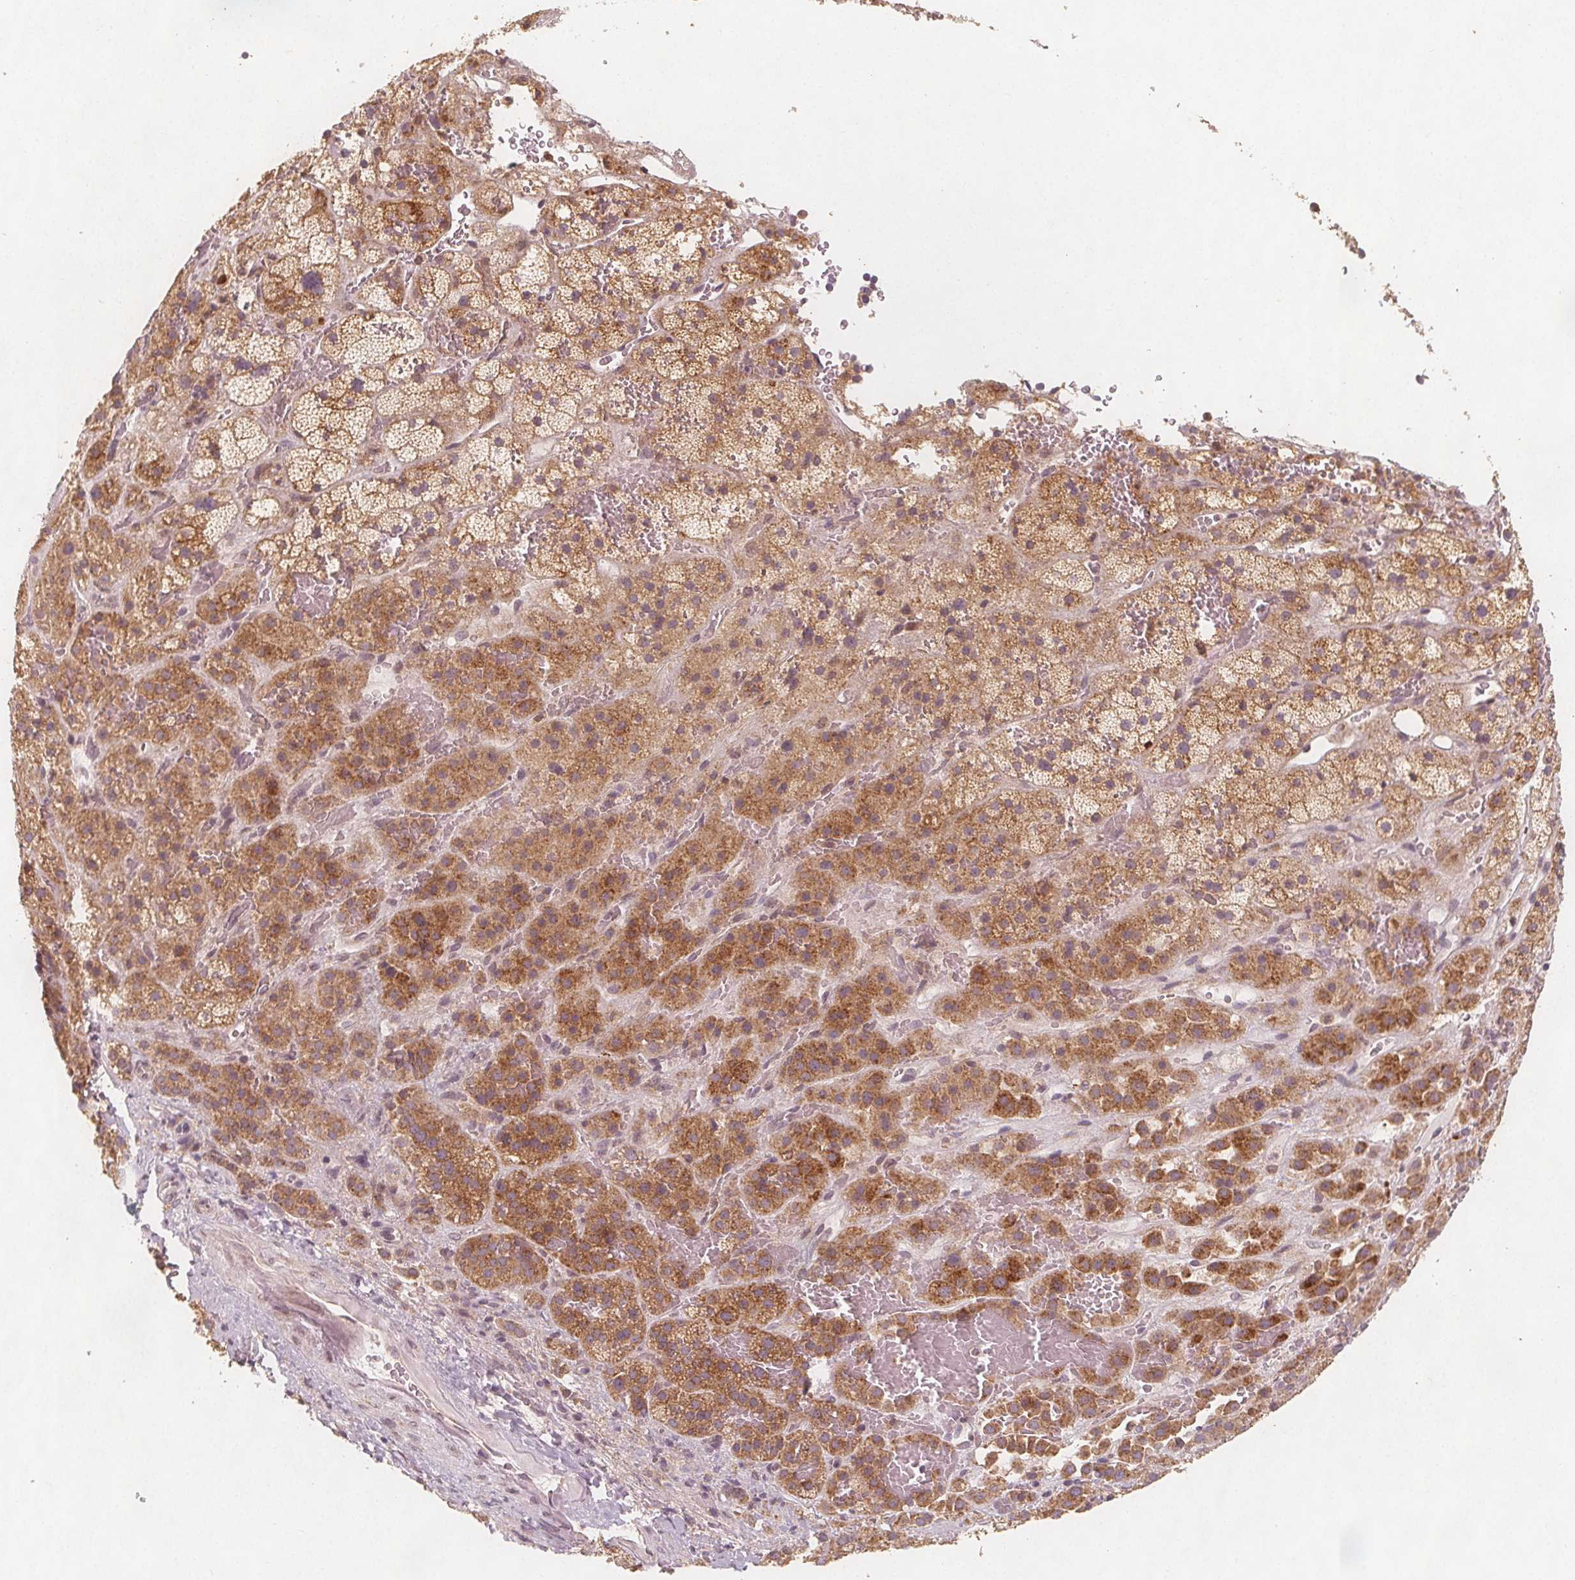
{"staining": {"intensity": "moderate", "quantity": ">75%", "location": "cytoplasmic/membranous"}, "tissue": "adrenal gland", "cell_type": "Glandular cells", "image_type": "normal", "snomed": [{"axis": "morphology", "description": "Normal tissue, NOS"}, {"axis": "topography", "description": "Adrenal gland"}], "caption": "The micrograph exhibits staining of benign adrenal gland, revealing moderate cytoplasmic/membranous protein expression (brown color) within glandular cells.", "gene": "NCSTN", "patient": {"sex": "male", "age": 57}}